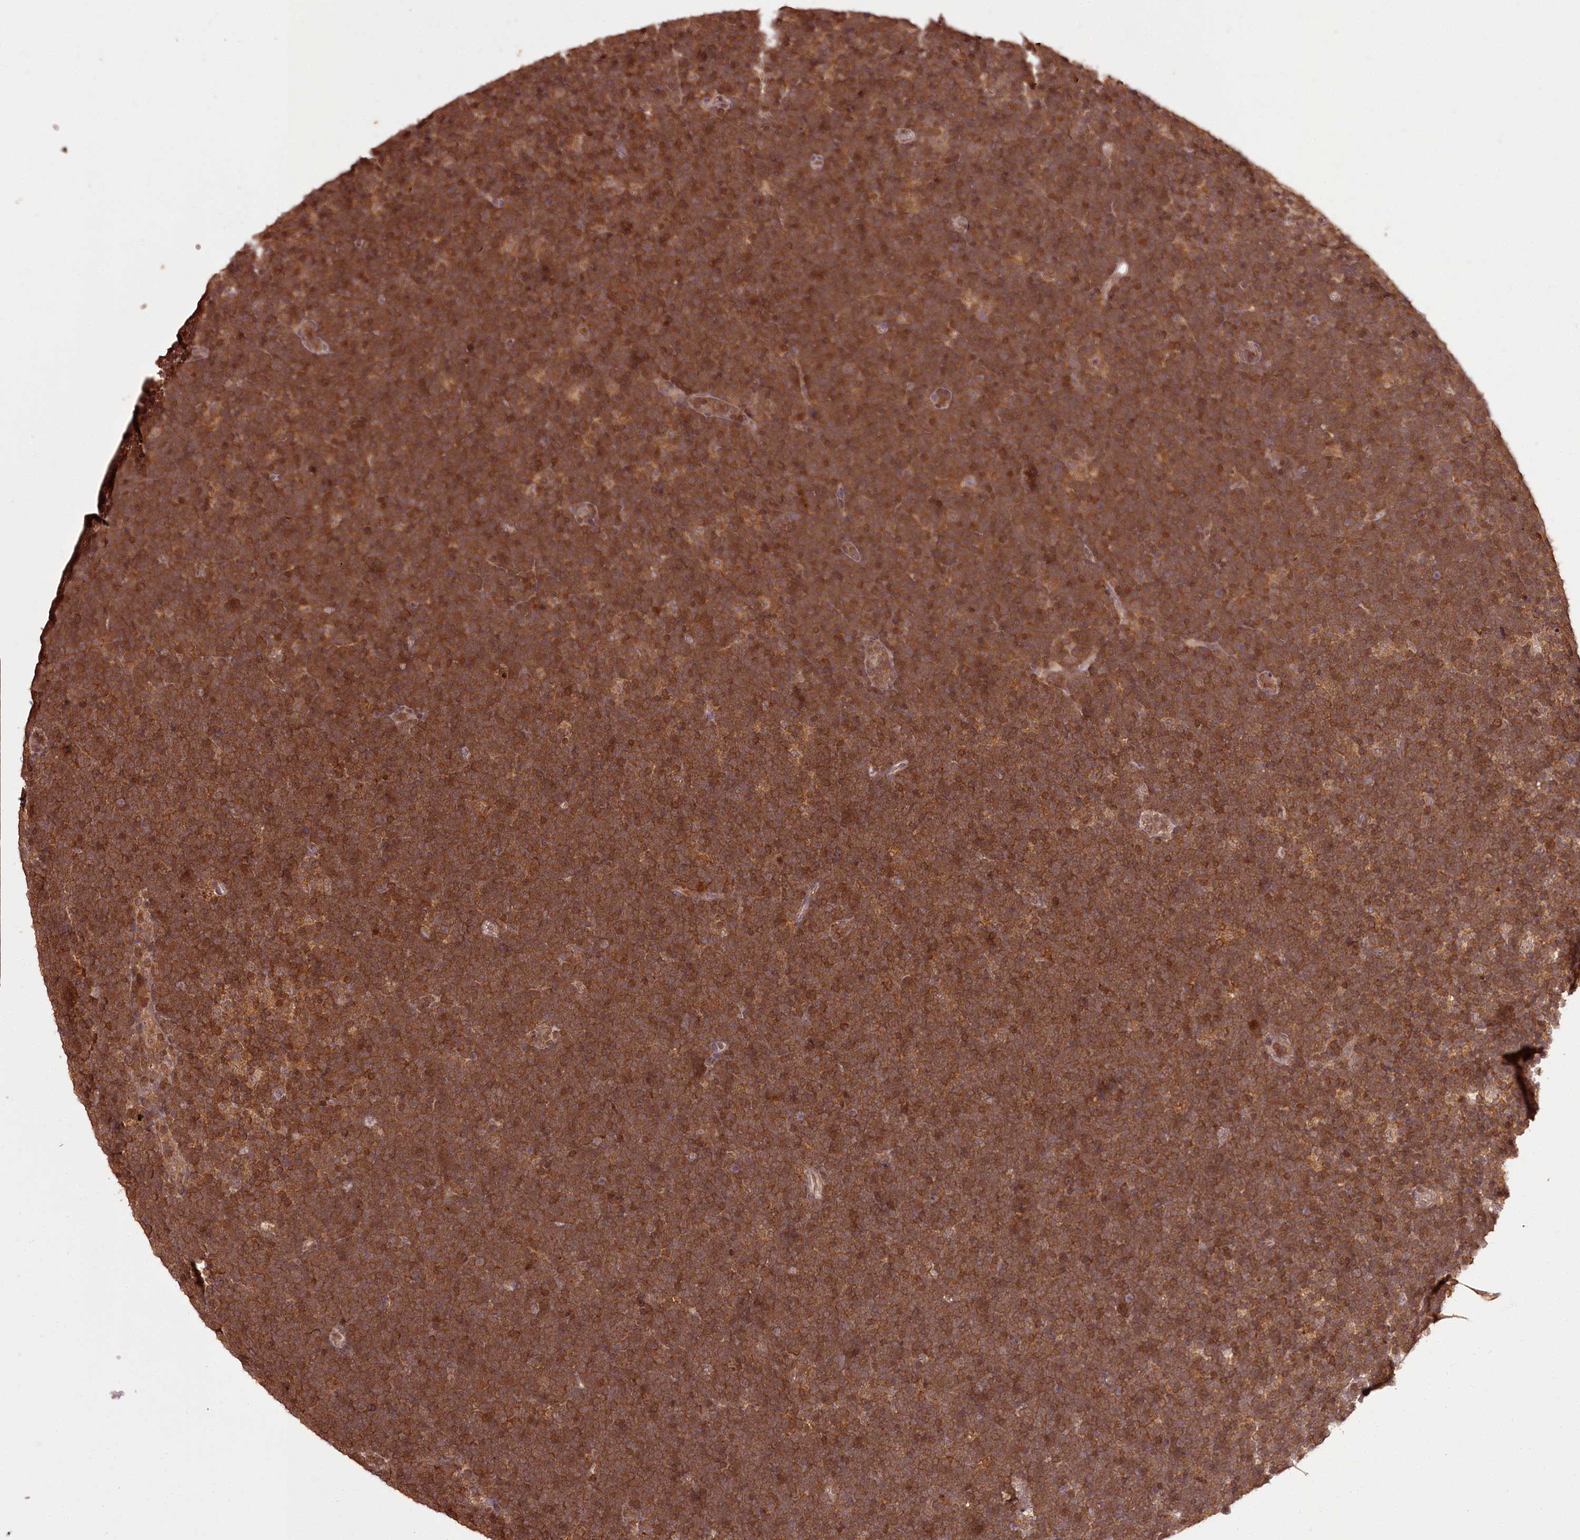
{"staining": {"intensity": "strong", "quantity": ">75%", "location": "cytoplasmic/membranous"}, "tissue": "lymphoma", "cell_type": "Tumor cells", "image_type": "cancer", "snomed": [{"axis": "morphology", "description": "Malignant lymphoma, non-Hodgkin's type, High grade"}, {"axis": "topography", "description": "Lymph node"}], "caption": "This is a micrograph of immunohistochemistry (IHC) staining of lymphoma, which shows strong staining in the cytoplasmic/membranous of tumor cells.", "gene": "NPRL2", "patient": {"sex": "male", "age": 13}}